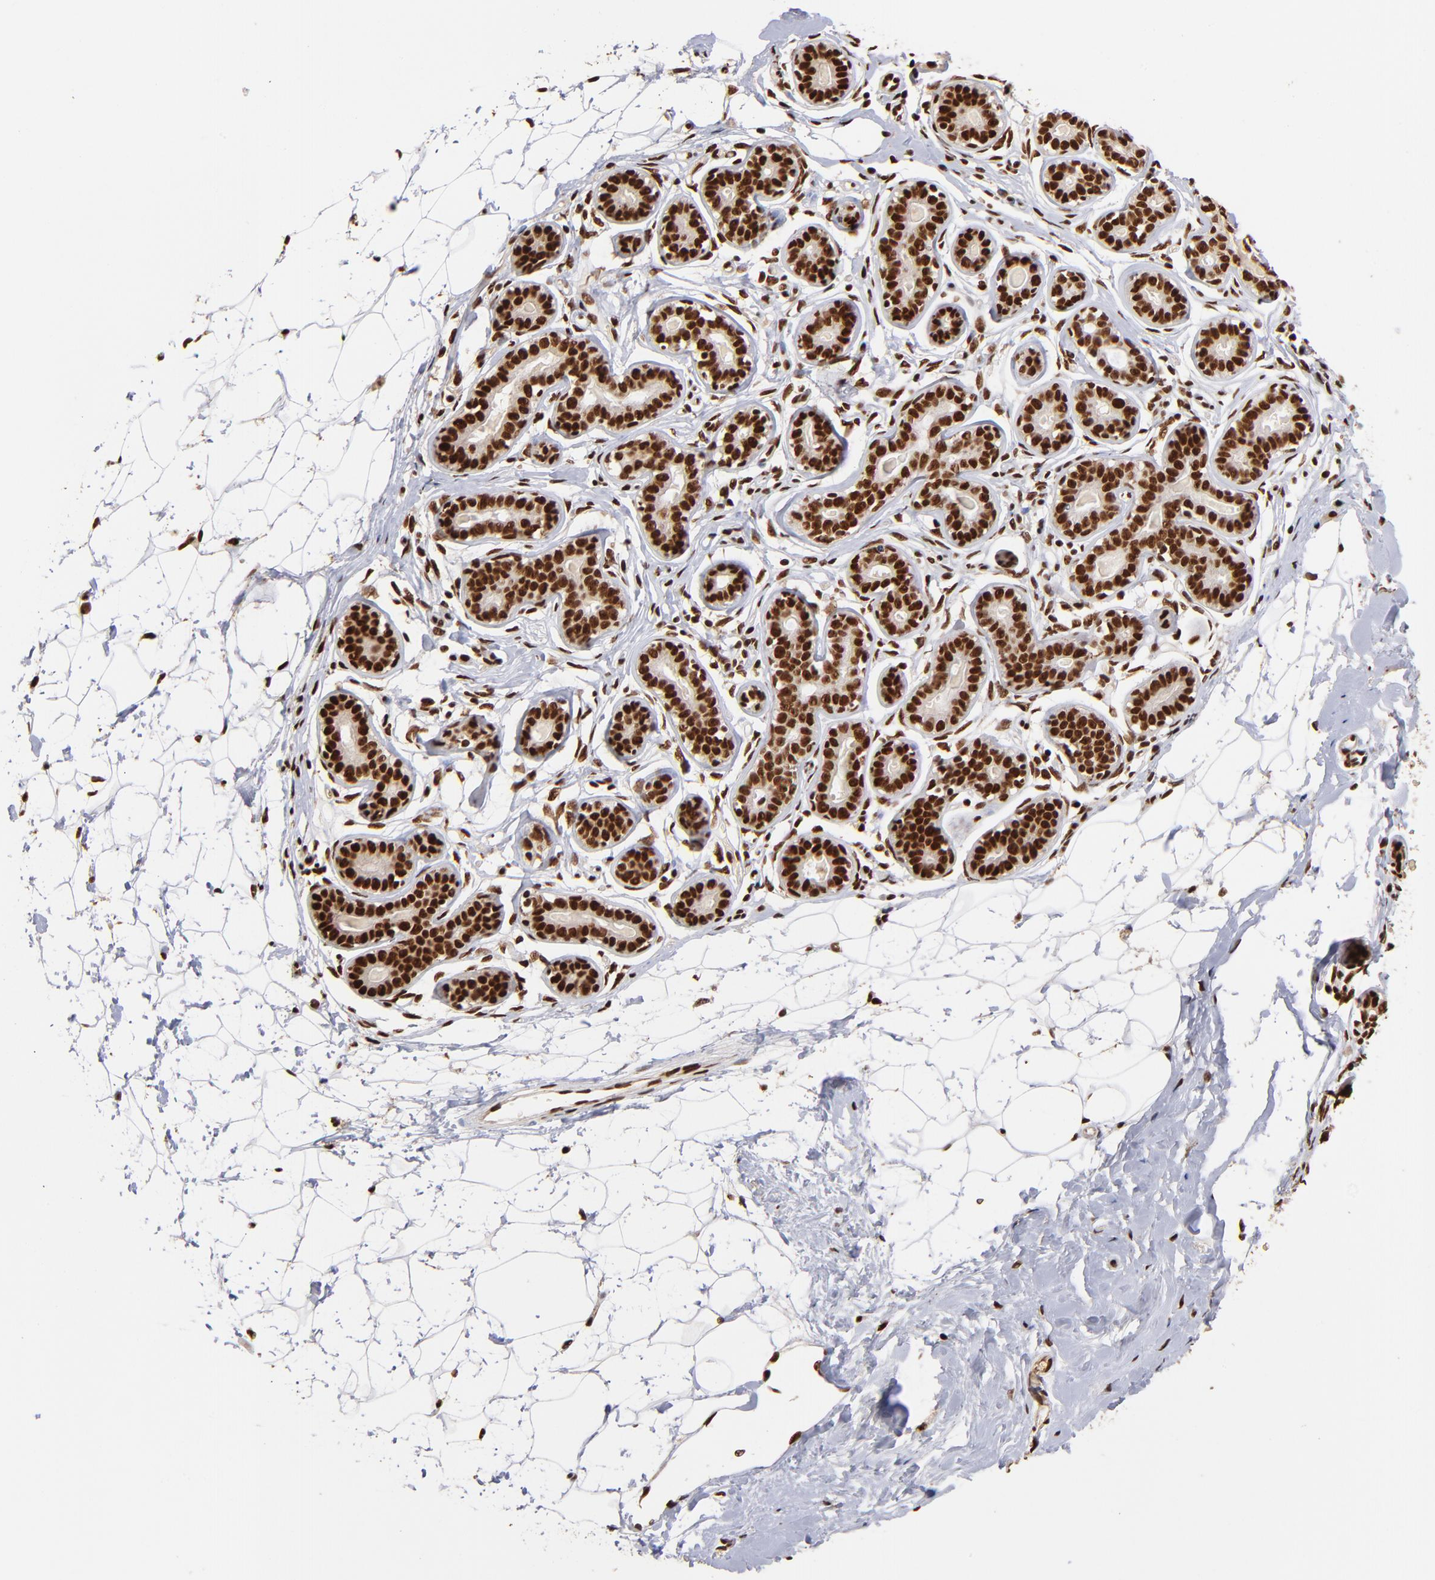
{"staining": {"intensity": "strong", "quantity": ">75%", "location": "nuclear"}, "tissue": "breast", "cell_type": "Adipocytes", "image_type": "normal", "snomed": [{"axis": "morphology", "description": "Normal tissue, NOS"}, {"axis": "topography", "description": "Breast"}], "caption": "Breast stained for a protein demonstrates strong nuclear positivity in adipocytes. (Brightfield microscopy of DAB IHC at high magnification).", "gene": "ZNF146", "patient": {"sex": "female", "age": 22}}